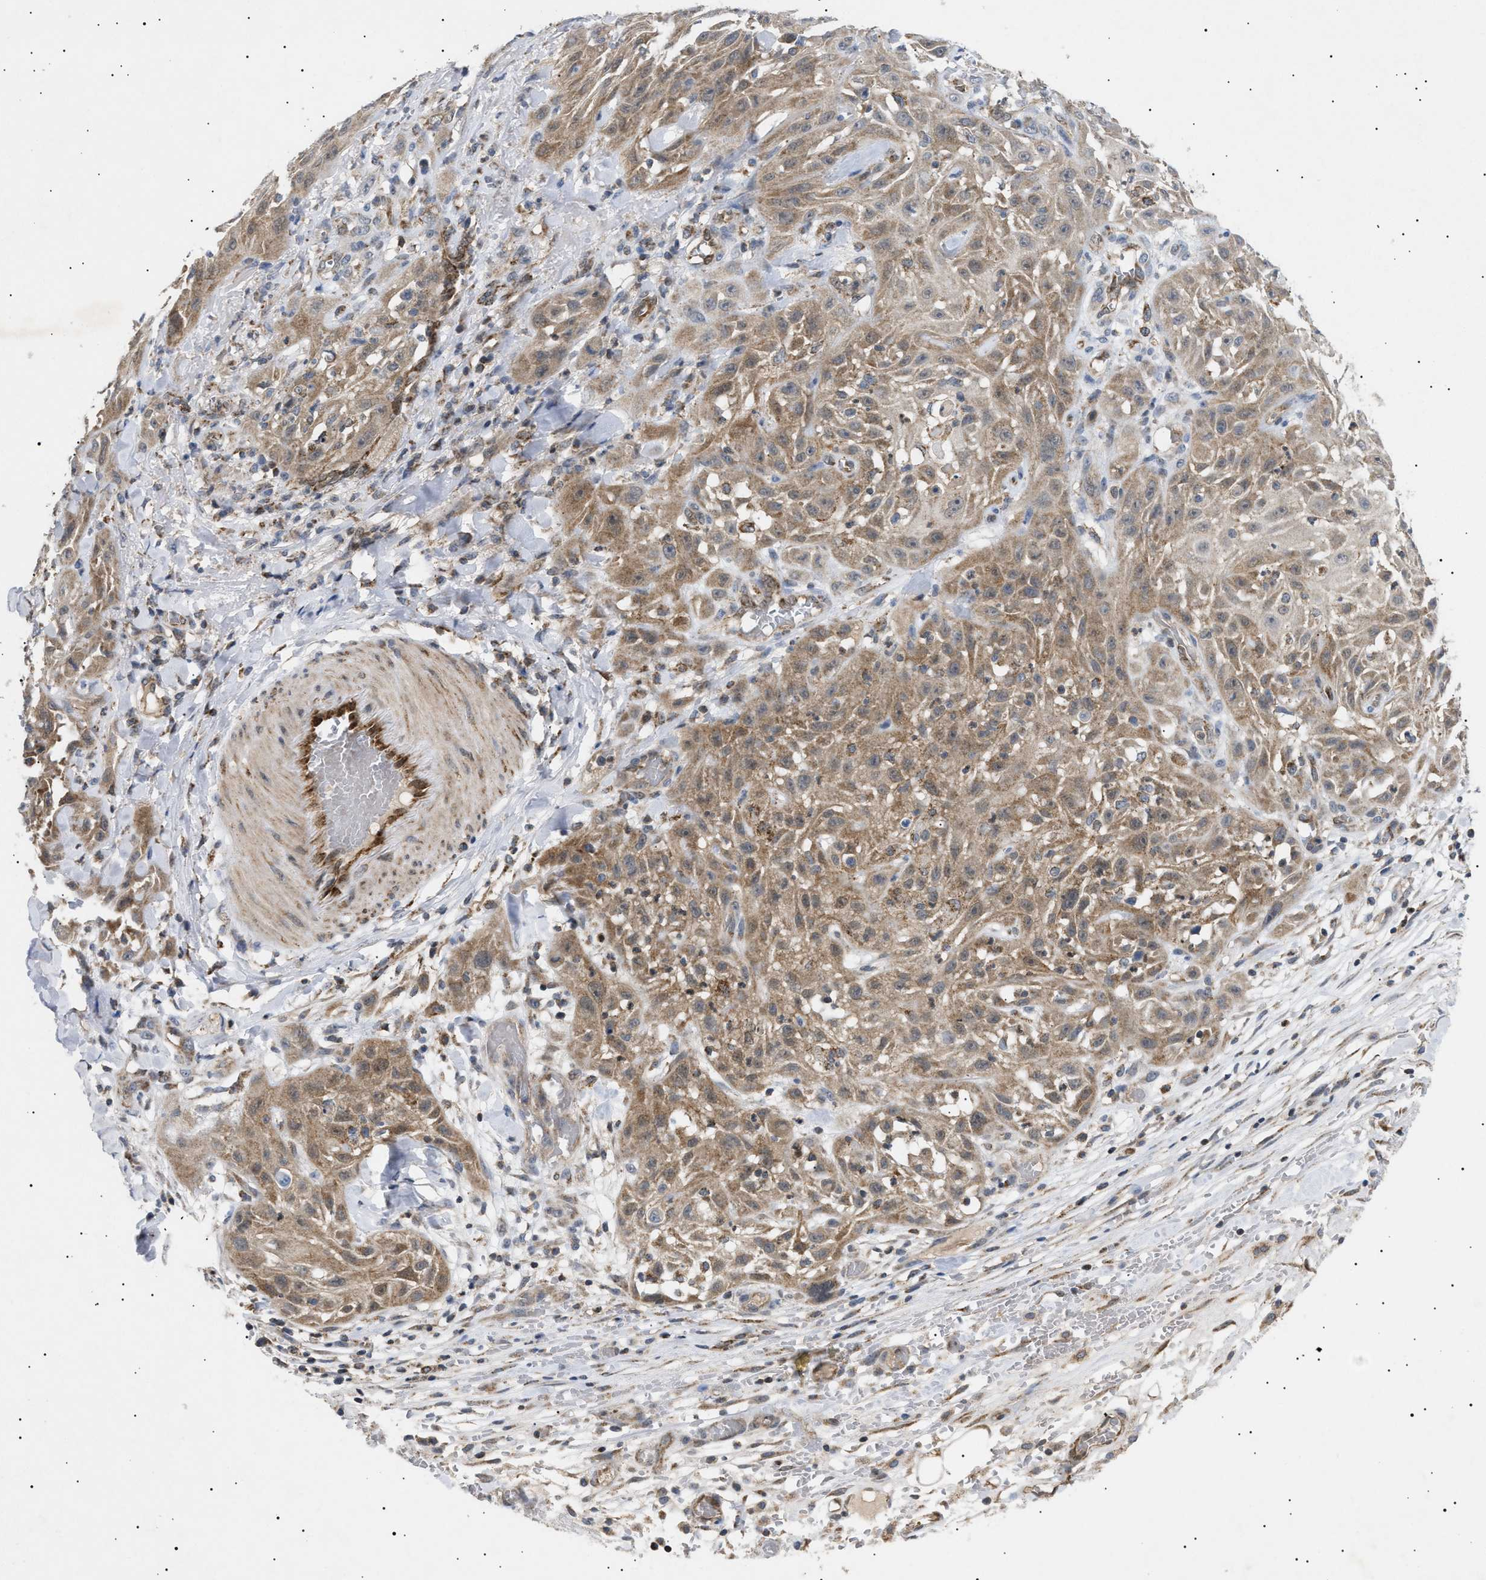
{"staining": {"intensity": "moderate", "quantity": "25%-75%", "location": "cytoplasmic/membranous"}, "tissue": "skin cancer", "cell_type": "Tumor cells", "image_type": "cancer", "snomed": [{"axis": "morphology", "description": "Squamous cell carcinoma, NOS"}, {"axis": "topography", "description": "Skin"}], "caption": "Tumor cells demonstrate medium levels of moderate cytoplasmic/membranous expression in approximately 25%-75% of cells in skin squamous cell carcinoma. (brown staining indicates protein expression, while blue staining denotes nuclei).", "gene": "SIRT5", "patient": {"sex": "male", "age": 75}}